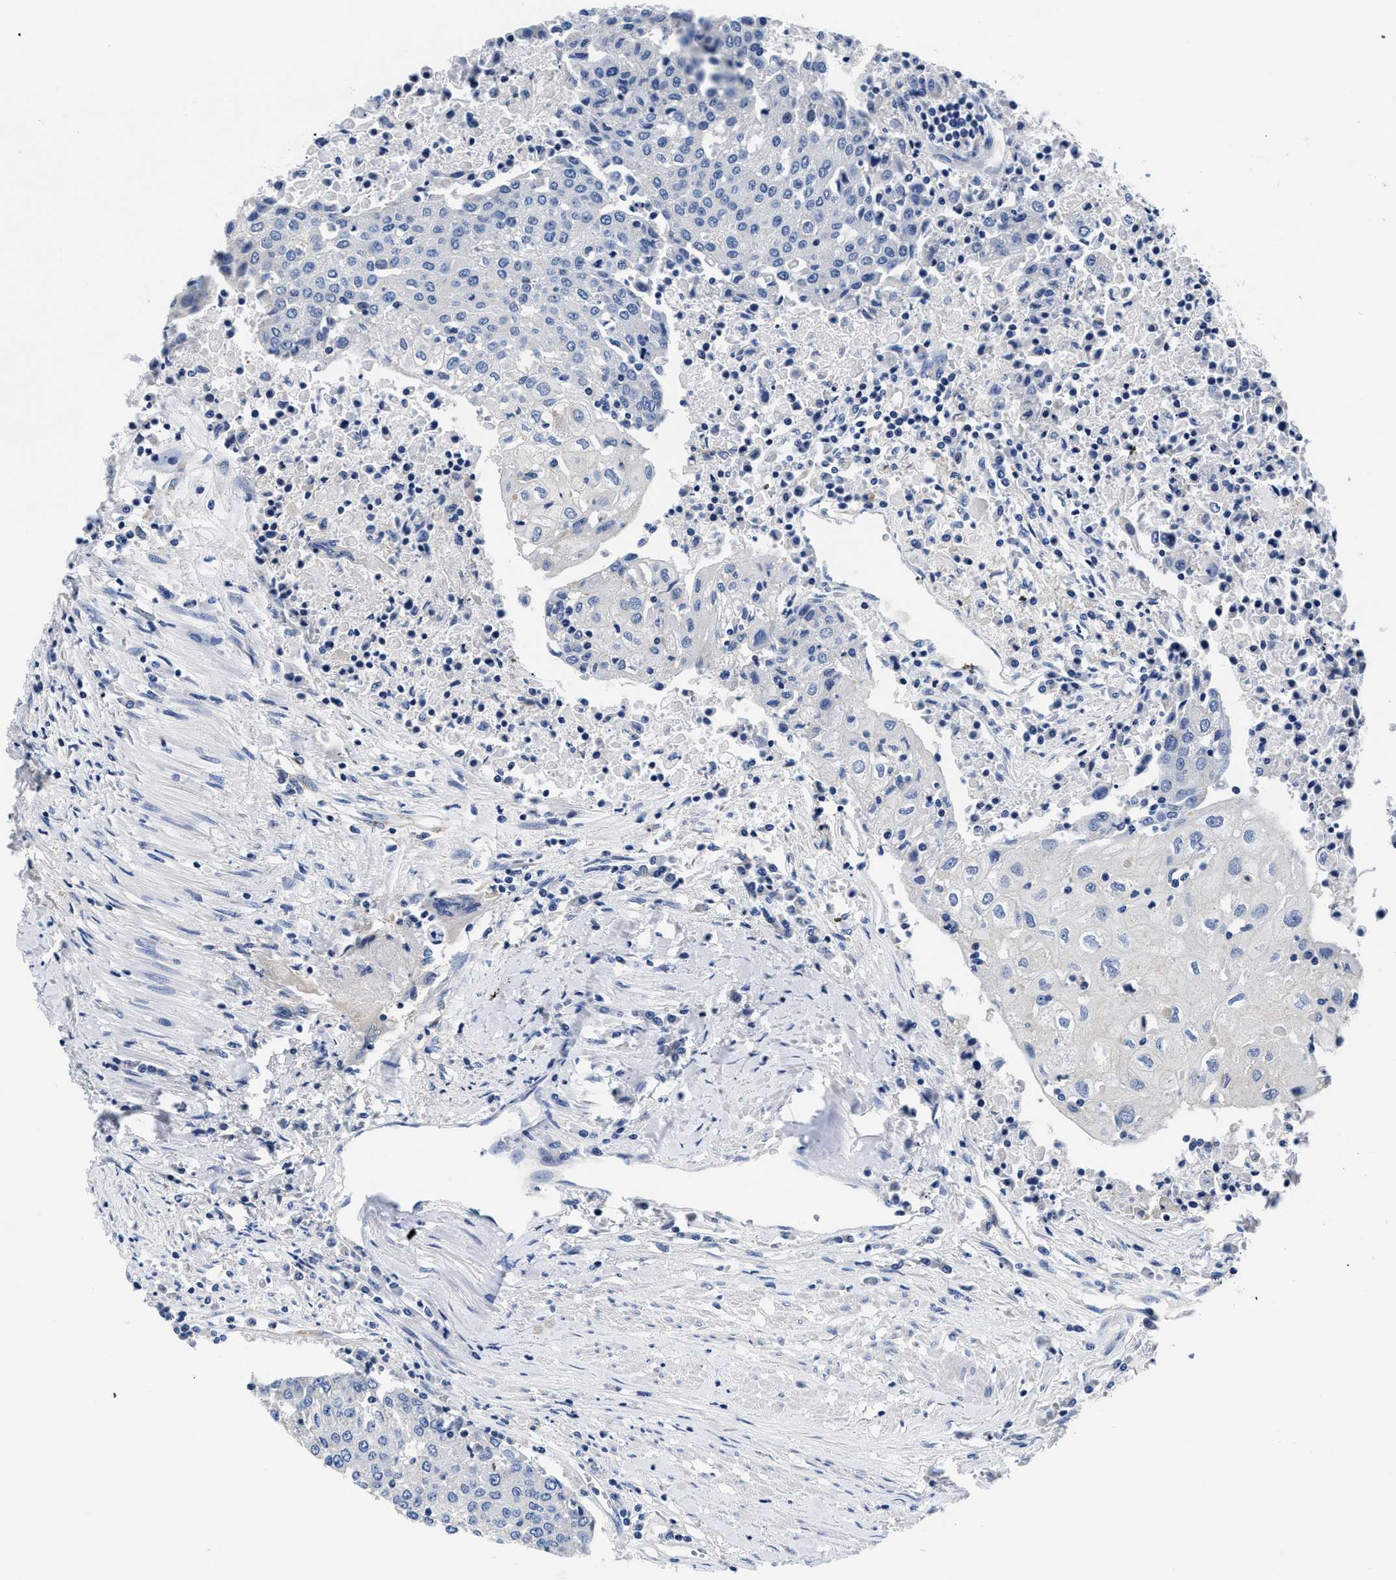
{"staining": {"intensity": "negative", "quantity": "none", "location": "none"}, "tissue": "urothelial cancer", "cell_type": "Tumor cells", "image_type": "cancer", "snomed": [{"axis": "morphology", "description": "Urothelial carcinoma, High grade"}, {"axis": "topography", "description": "Urinary bladder"}], "caption": "This is an IHC histopathology image of human urothelial carcinoma (high-grade). There is no staining in tumor cells.", "gene": "SLC35F1", "patient": {"sex": "female", "age": 85}}